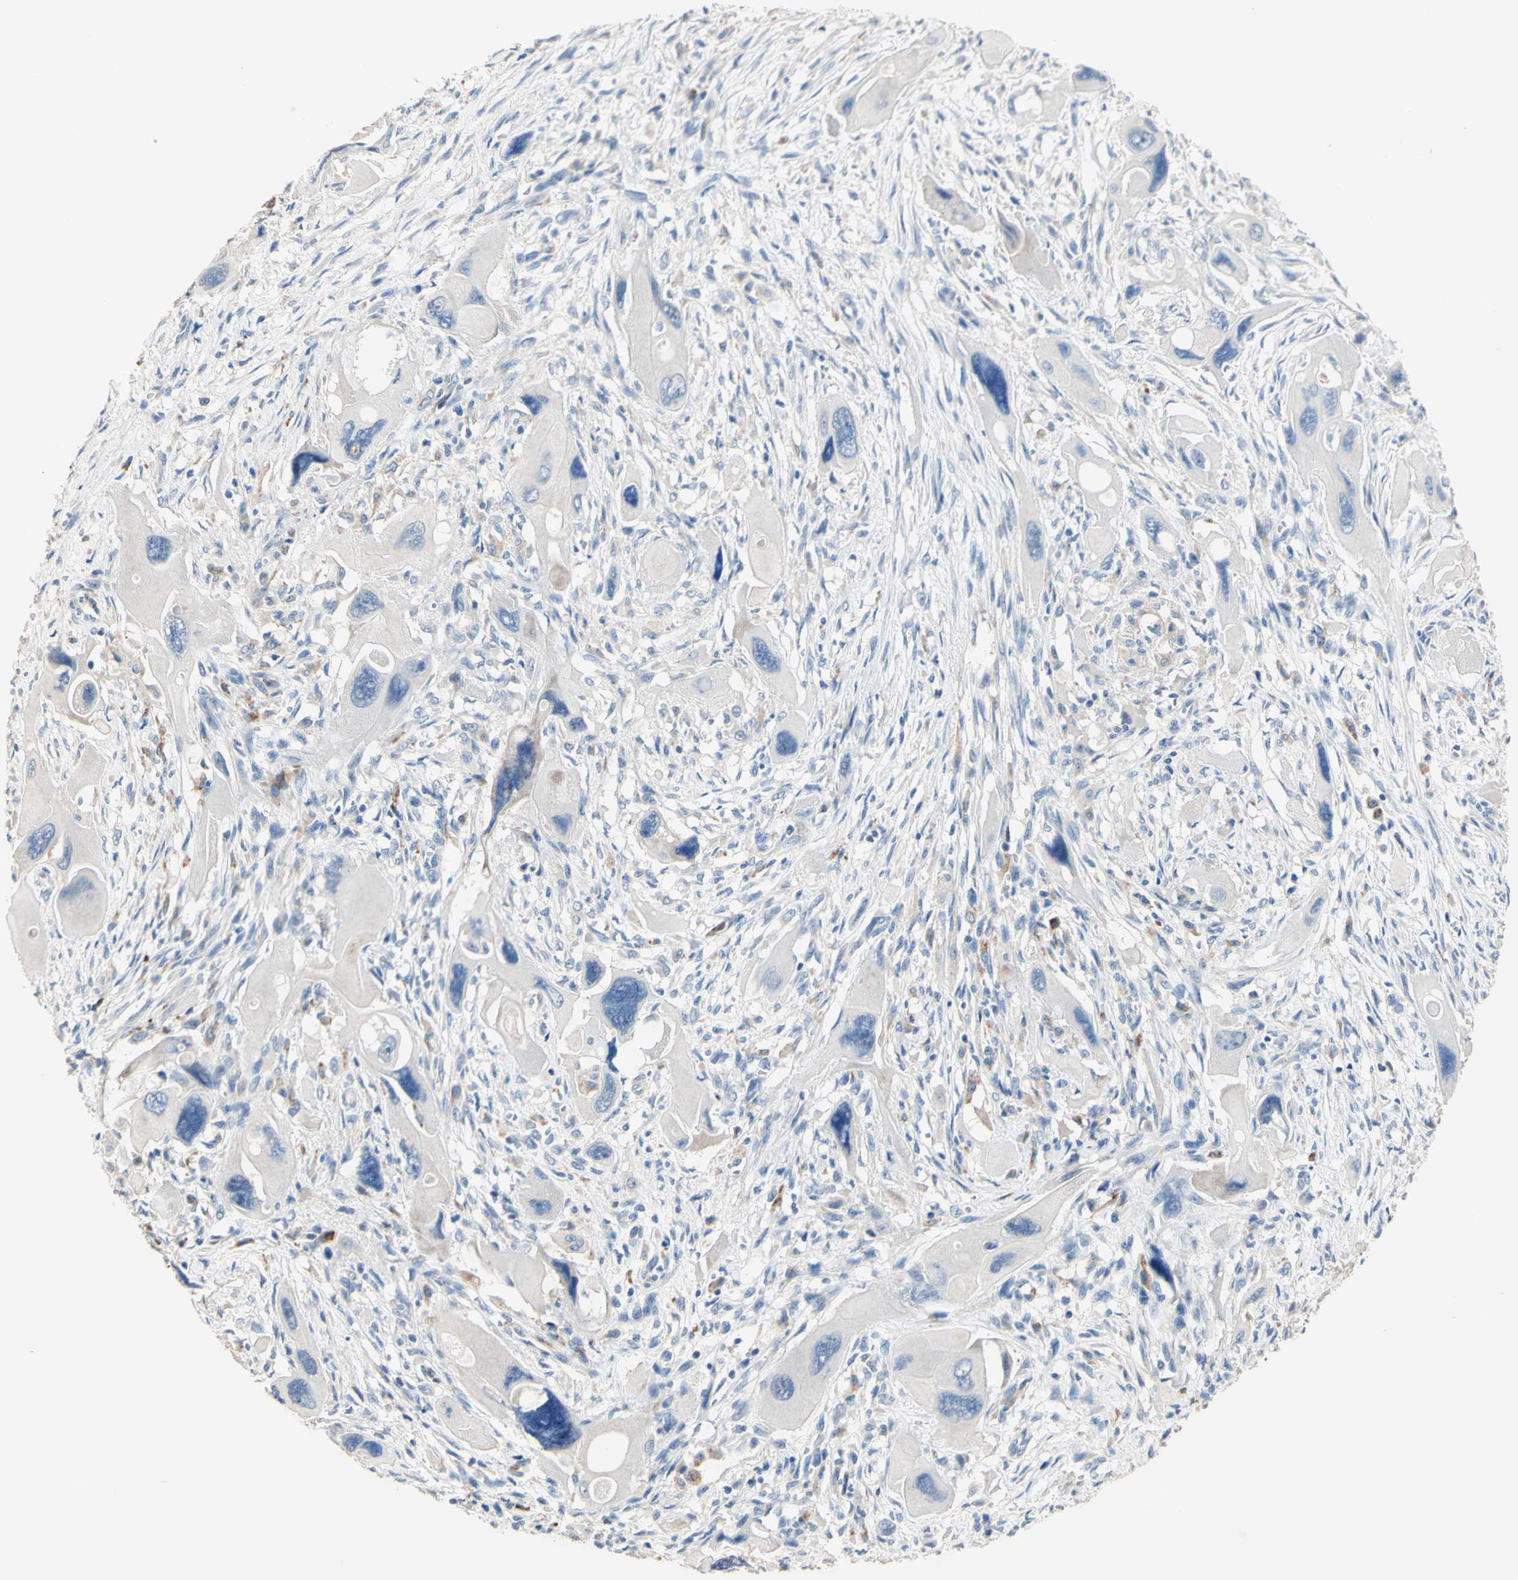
{"staining": {"intensity": "negative", "quantity": "none", "location": "none"}, "tissue": "pancreatic cancer", "cell_type": "Tumor cells", "image_type": "cancer", "snomed": [{"axis": "morphology", "description": "Adenocarcinoma, NOS"}, {"axis": "topography", "description": "Pancreas"}], "caption": "Immunohistochemistry (IHC) micrograph of human pancreatic adenocarcinoma stained for a protein (brown), which displays no expression in tumor cells. The staining is performed using DAB (3,3'-diaminobenzidine) brown chromogen with nuclei counter-stained in using hematoxylin.", "gene": "CDON", "patient": {"sex": "male", "age": 73}}